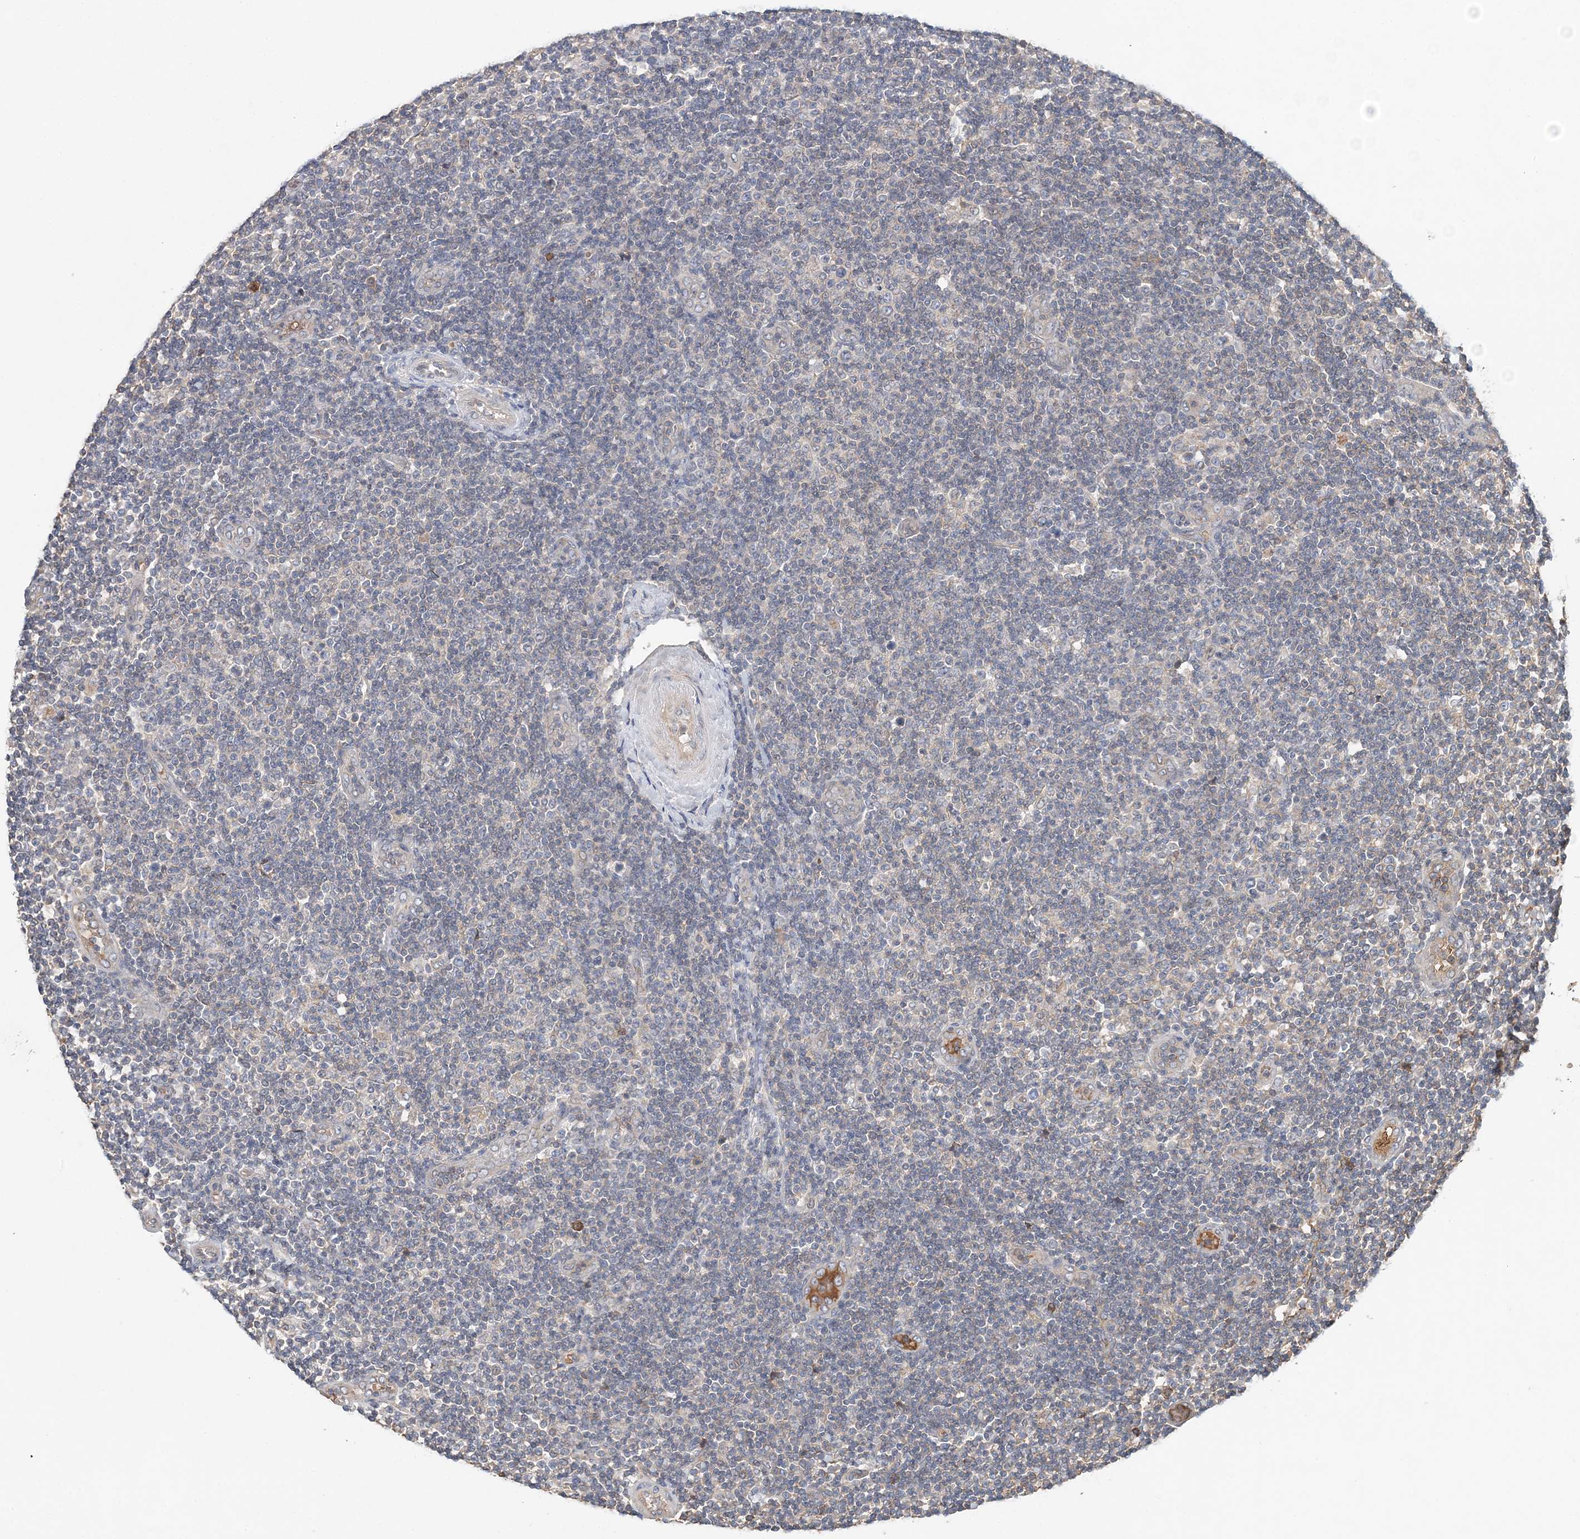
{"staining": {"intensity": "negative", "quantity": "none", "location": "none"}, "tissue": "lymphoma", "cell_type": "Tumor cells", "image_type": "cancer", "snomed": [{"axis": "morphology", "description": "Malignant lymphoma, non-Hodgkin's type, Low grade"}, {"axis": "topography", "description": "Lymph node"}], "caption": "The immunohistochemistry (IHC) histopathology image has no significant staining in tumor cells of malignant lymphoma, non-Hodgkin's type (low-grade) tissue. Brightfield microscopy of immunohistochemistry stained with DAB (3,3'-diaminobenzidine) (brown) and hematoxylin (blue), captured at high magnification.", "gene": "SYCP3", "patient": {"sex": "male", "age": 83}}